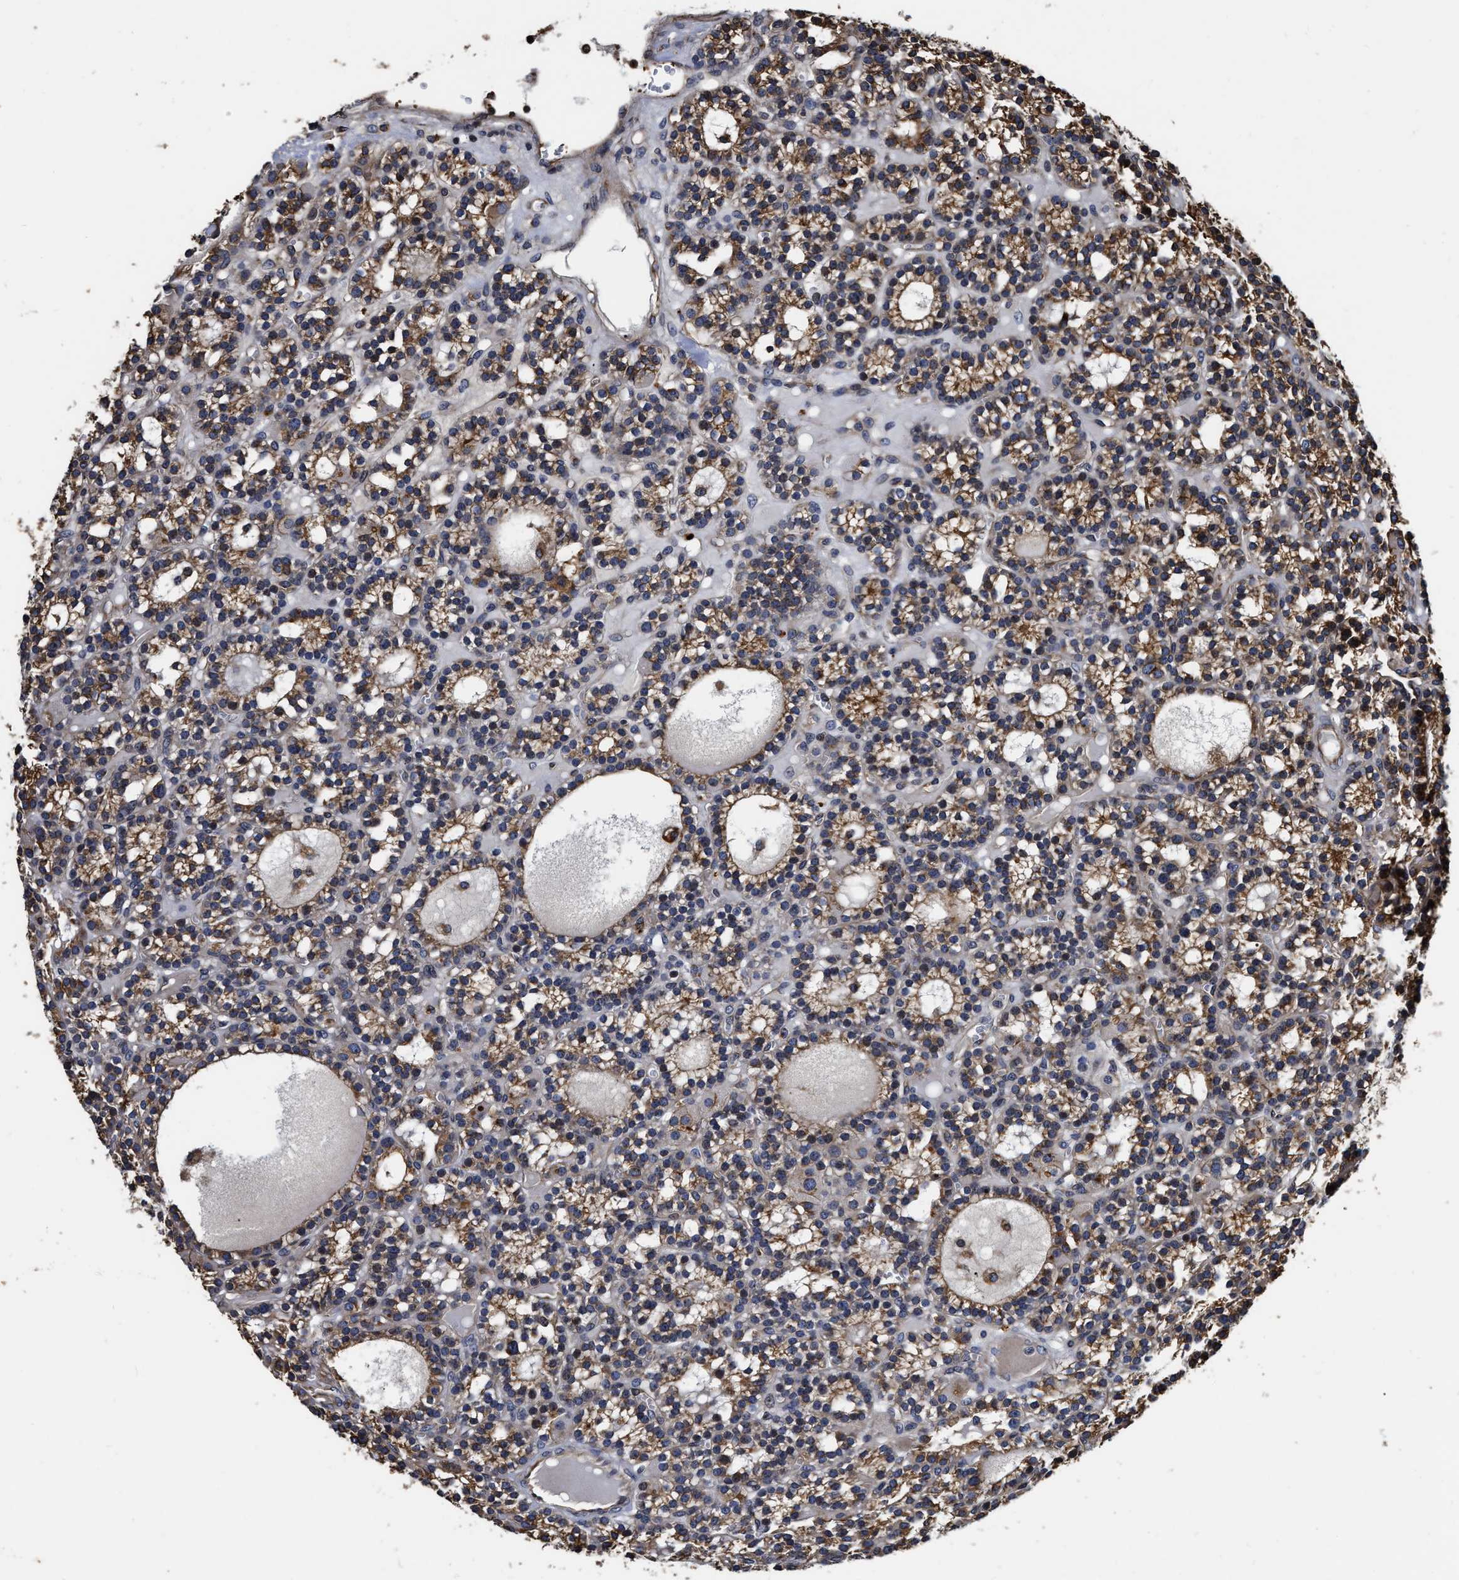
{"staining": {"intensity": "strong", "quantity": ">75%", "location": "cytoplasmic/membranous"}, "tissue": "parathyroid gland", "cell_type": "Glandular cells", "image_type": "normal", "snomed": [{"axis": "morphology", "description": "Normal tissue, NOS"}, {"axis": "morphology", "description": "Adenoma, NOS"}, {"axis": "topography", "description": "Parathyroid gland"}], "caption": "Immunohistochemical staining of unremarkable parathyroid gland exhibits >75% levels of strong cytoplasmic/membranous protein positivity in approximately >75% of glandular cells. Using DAB (brown) and hematoxylin (blue) stains, captured at high magnification using brightfield microscopy.", "gene": "ABCG8", "patient": {"sex": "female", "age": 58}}